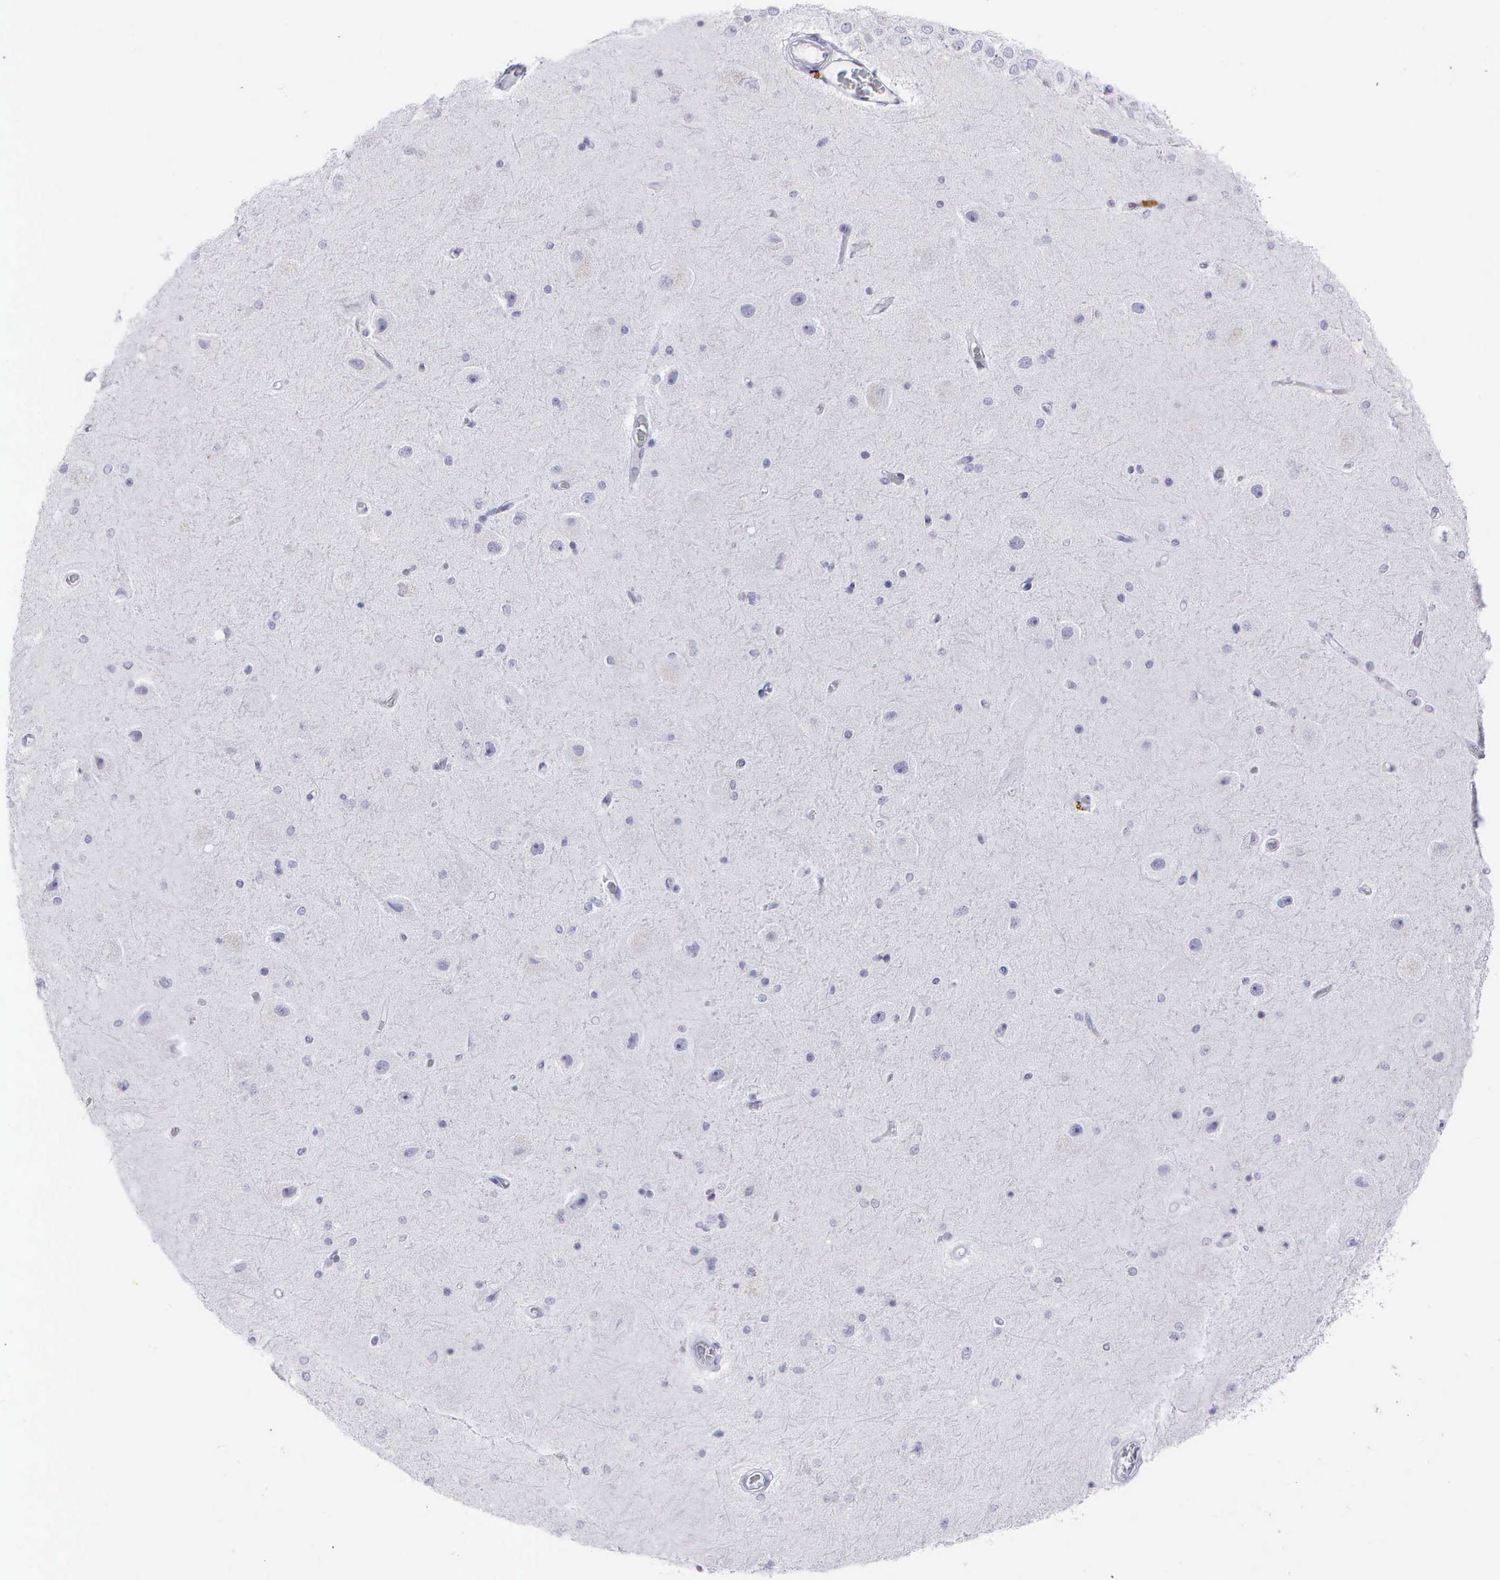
{"staining": {"intensity": "negative", "quantity": "none", "location": "none"}, "tissue": "hippocampus", "cell_type": "Glial cells", "image_type": "normal", "snomed": [{"axis": "morphology", "description": "Normal tissue, NOS"}, {"axis": "topography", "description": "Hippocampus"}], "caption": "There is no significant staining in glial cells of hippocampus. Brightfield microscopy of IHC stained with DAB (3,3'-diaminobenzidine) (brown) and hematoxylin (blue), captured at high magnification.", "gene": "CD8A", "patient": {"sex": "female", "age": 54}}